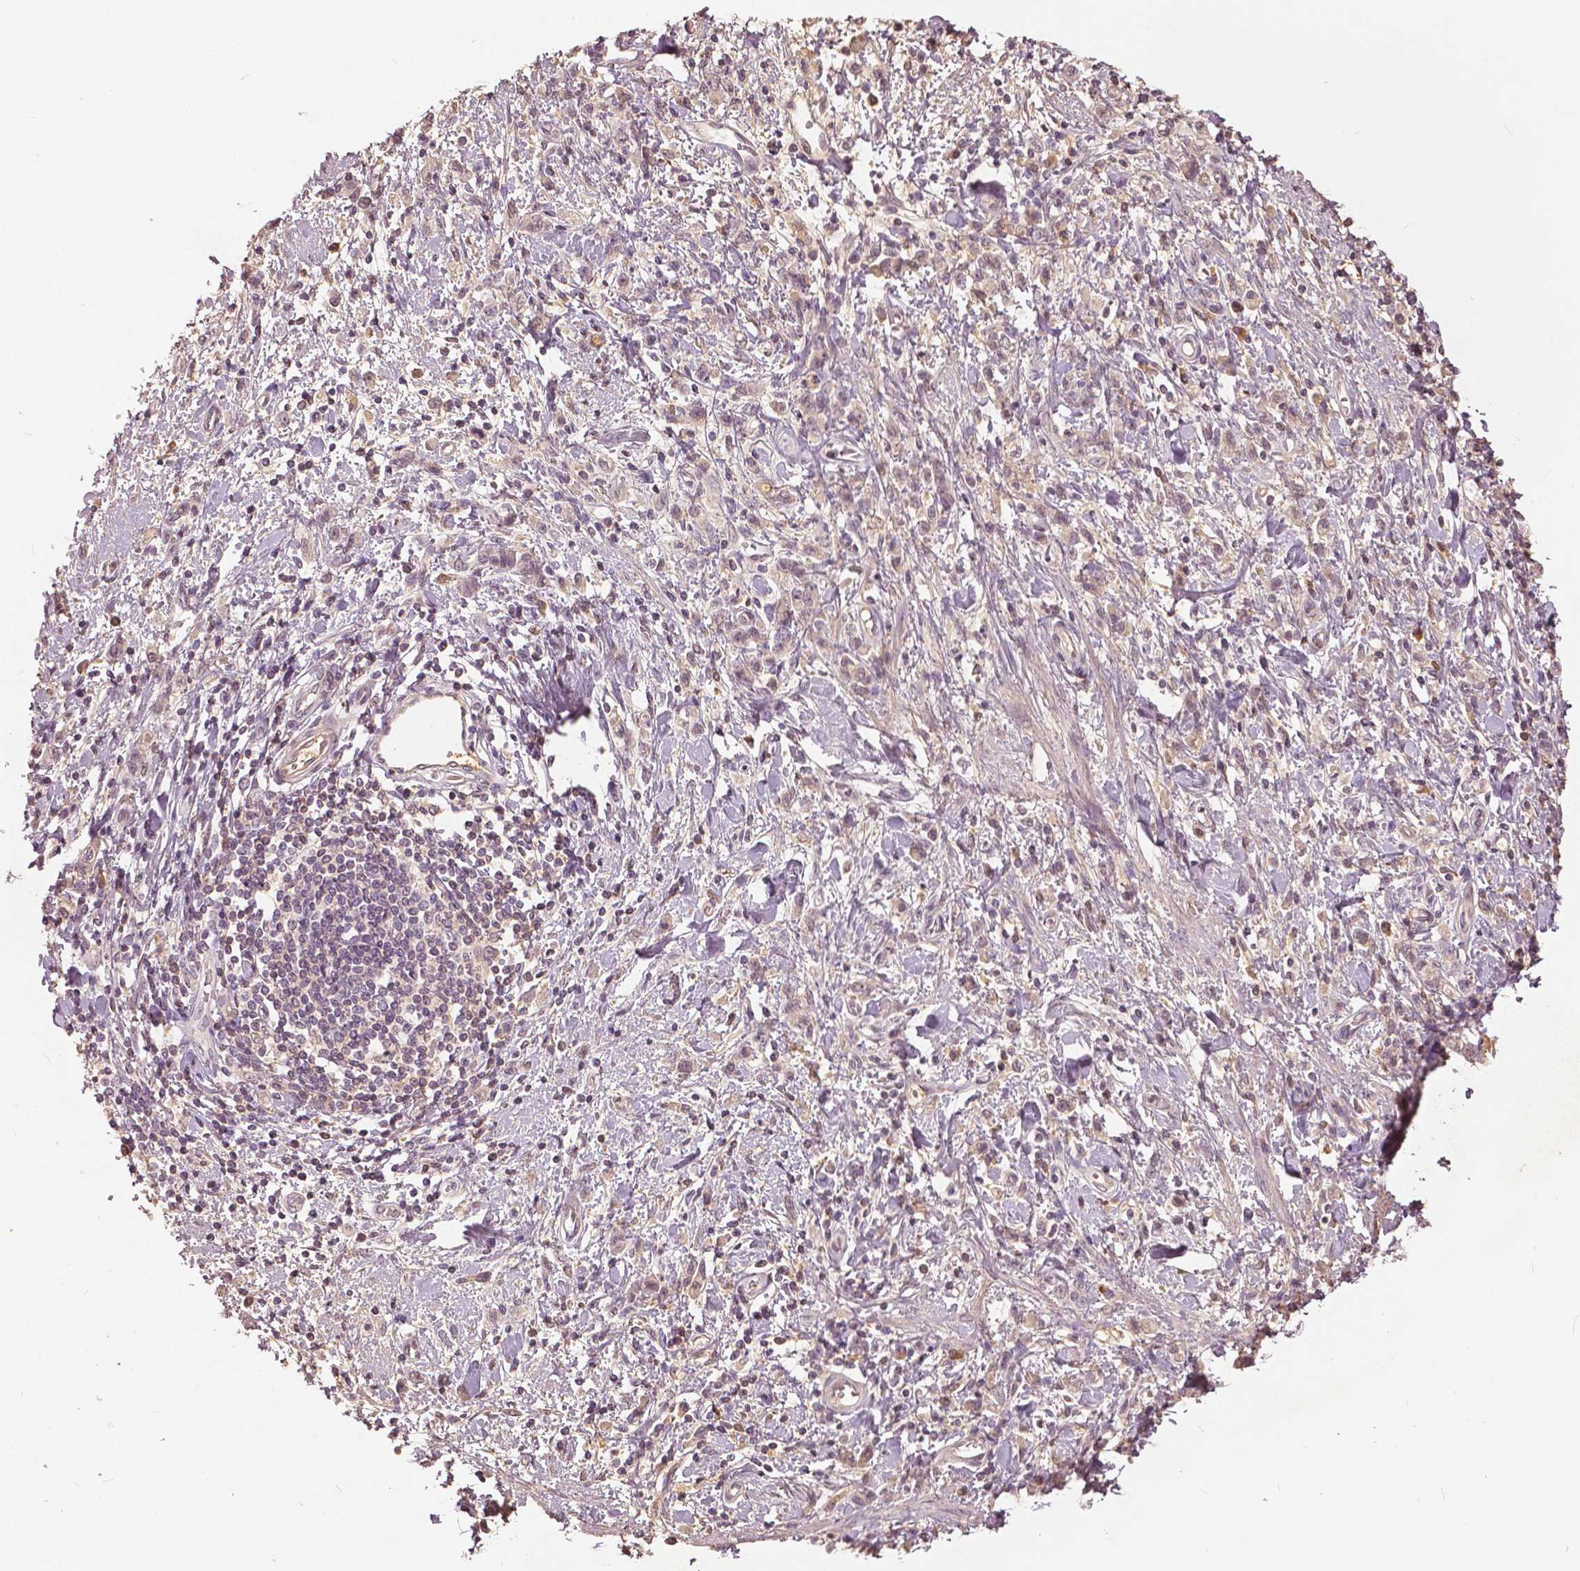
{"staining": {"intensity": "weak", "quantity": "25%-75%", "location": "nuclear"}, "tissue": "stomach cancer", "cell_type": "Tumor cells", "image_type": "cancer", "snomed": [{"axis": "morphology", "description": "Adenocarcinoma, NOS"}, {"axis": "topography", "description": "Stomach"}], "caption": "Weak nuclear protein expression is identified in approximately 25%-75% of tumor cells in stomach cancer (adenocarcinoma).", "gene": "ANGPTL4", "patient": {"sex": "male", "age": 77}}